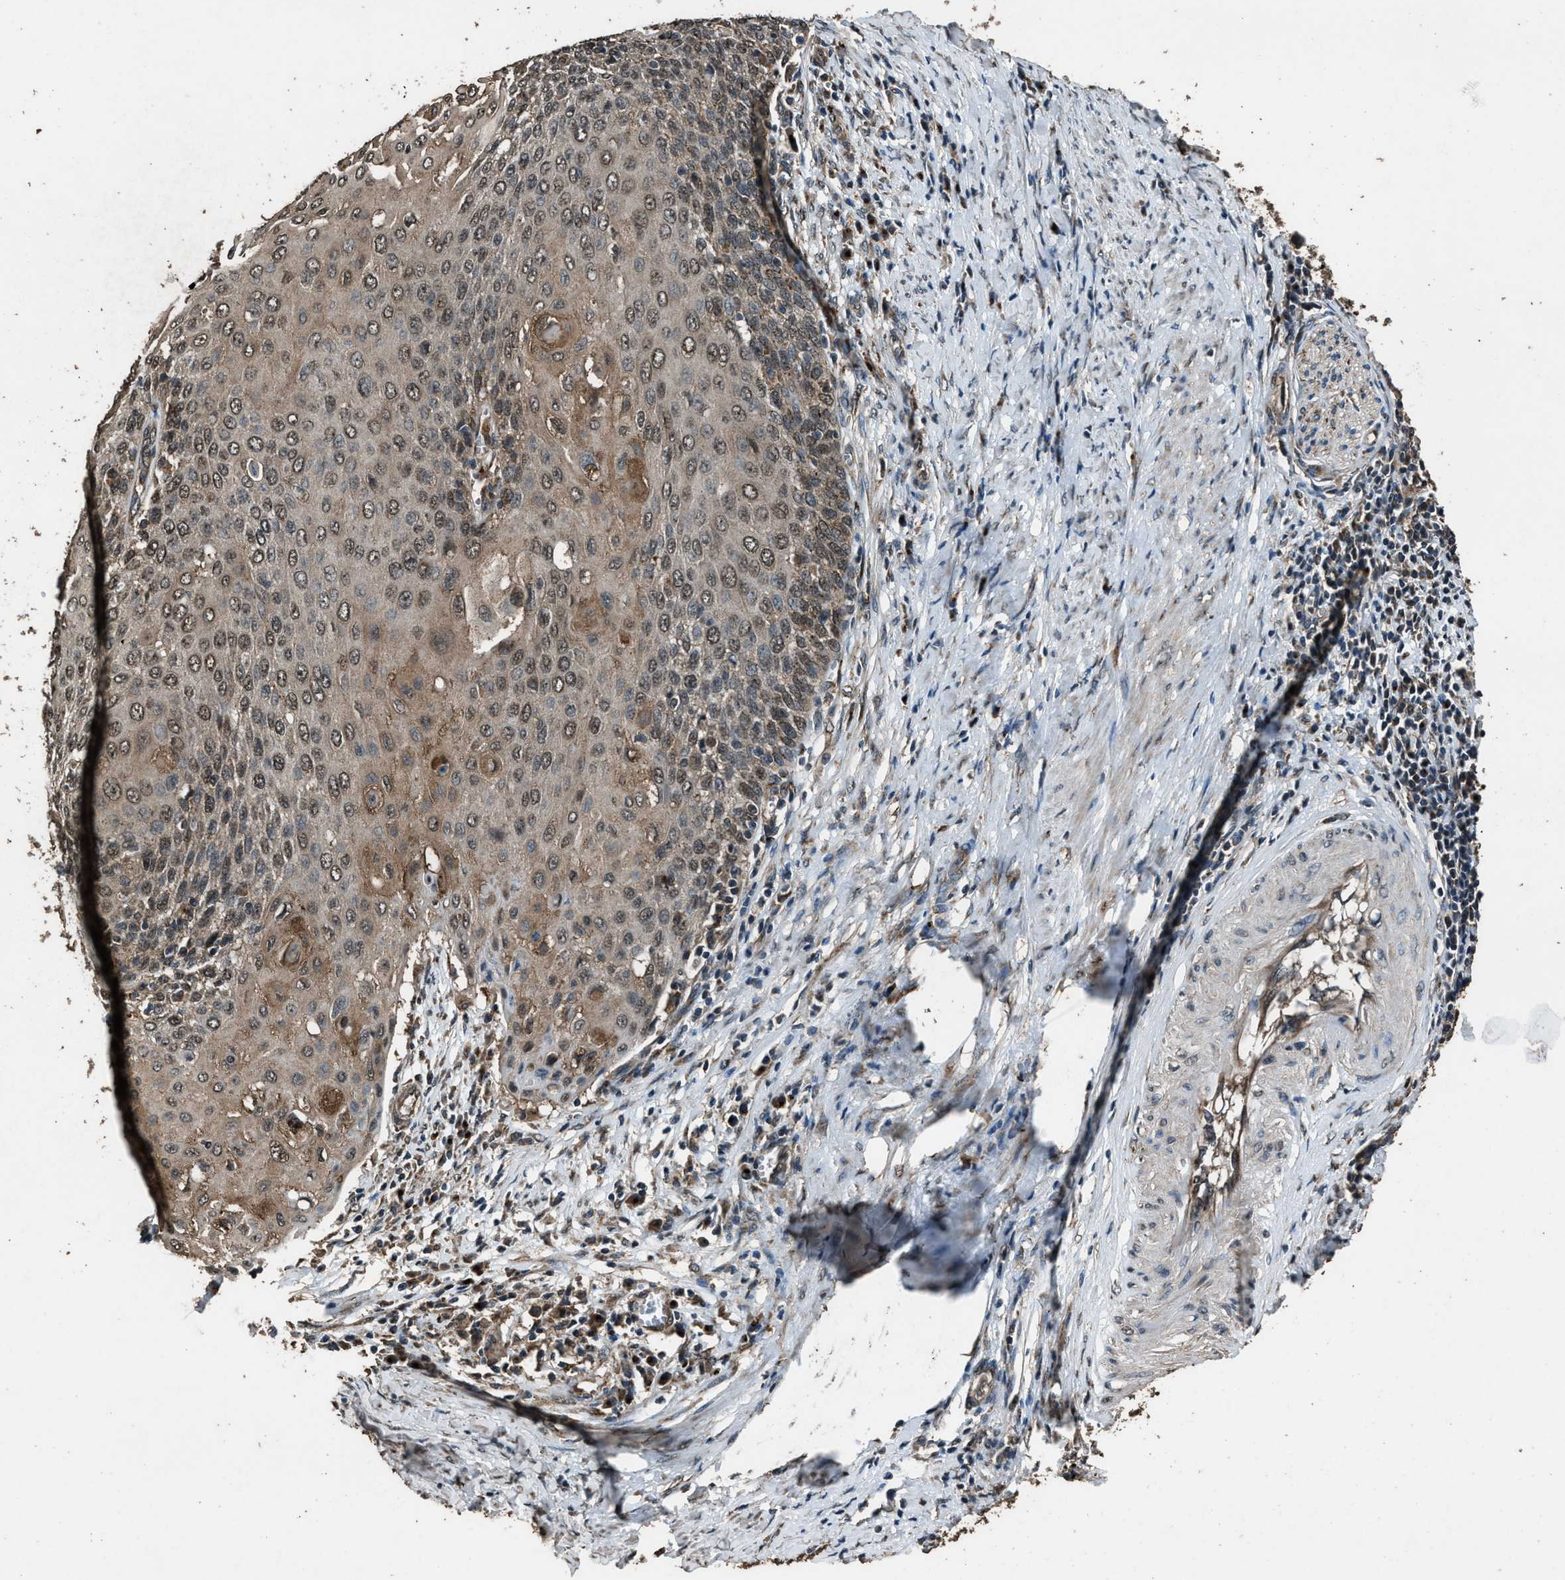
{"staining": {"intensity": "moderate", "quantity": ">75%", "location": "cytoplasmic/membranous,nuclear"}, "tissue": "cervical cancer", "cell_type": "Tumor cells", "image_type": "cancer", "snomed": [{"axis": "morphology", "description": "Squamous cell carcinoma, NOS"}, {"axis": "topography", "description": "Cervix"}], "caption": "Tumor cells display moderate cytoplasmic/membranous and nuclear expression in about >75% of cells in squamous cell carcinoma (cervical).", "gene": "SLC38A10", "patient": {"sex": "female", "age": 39}}